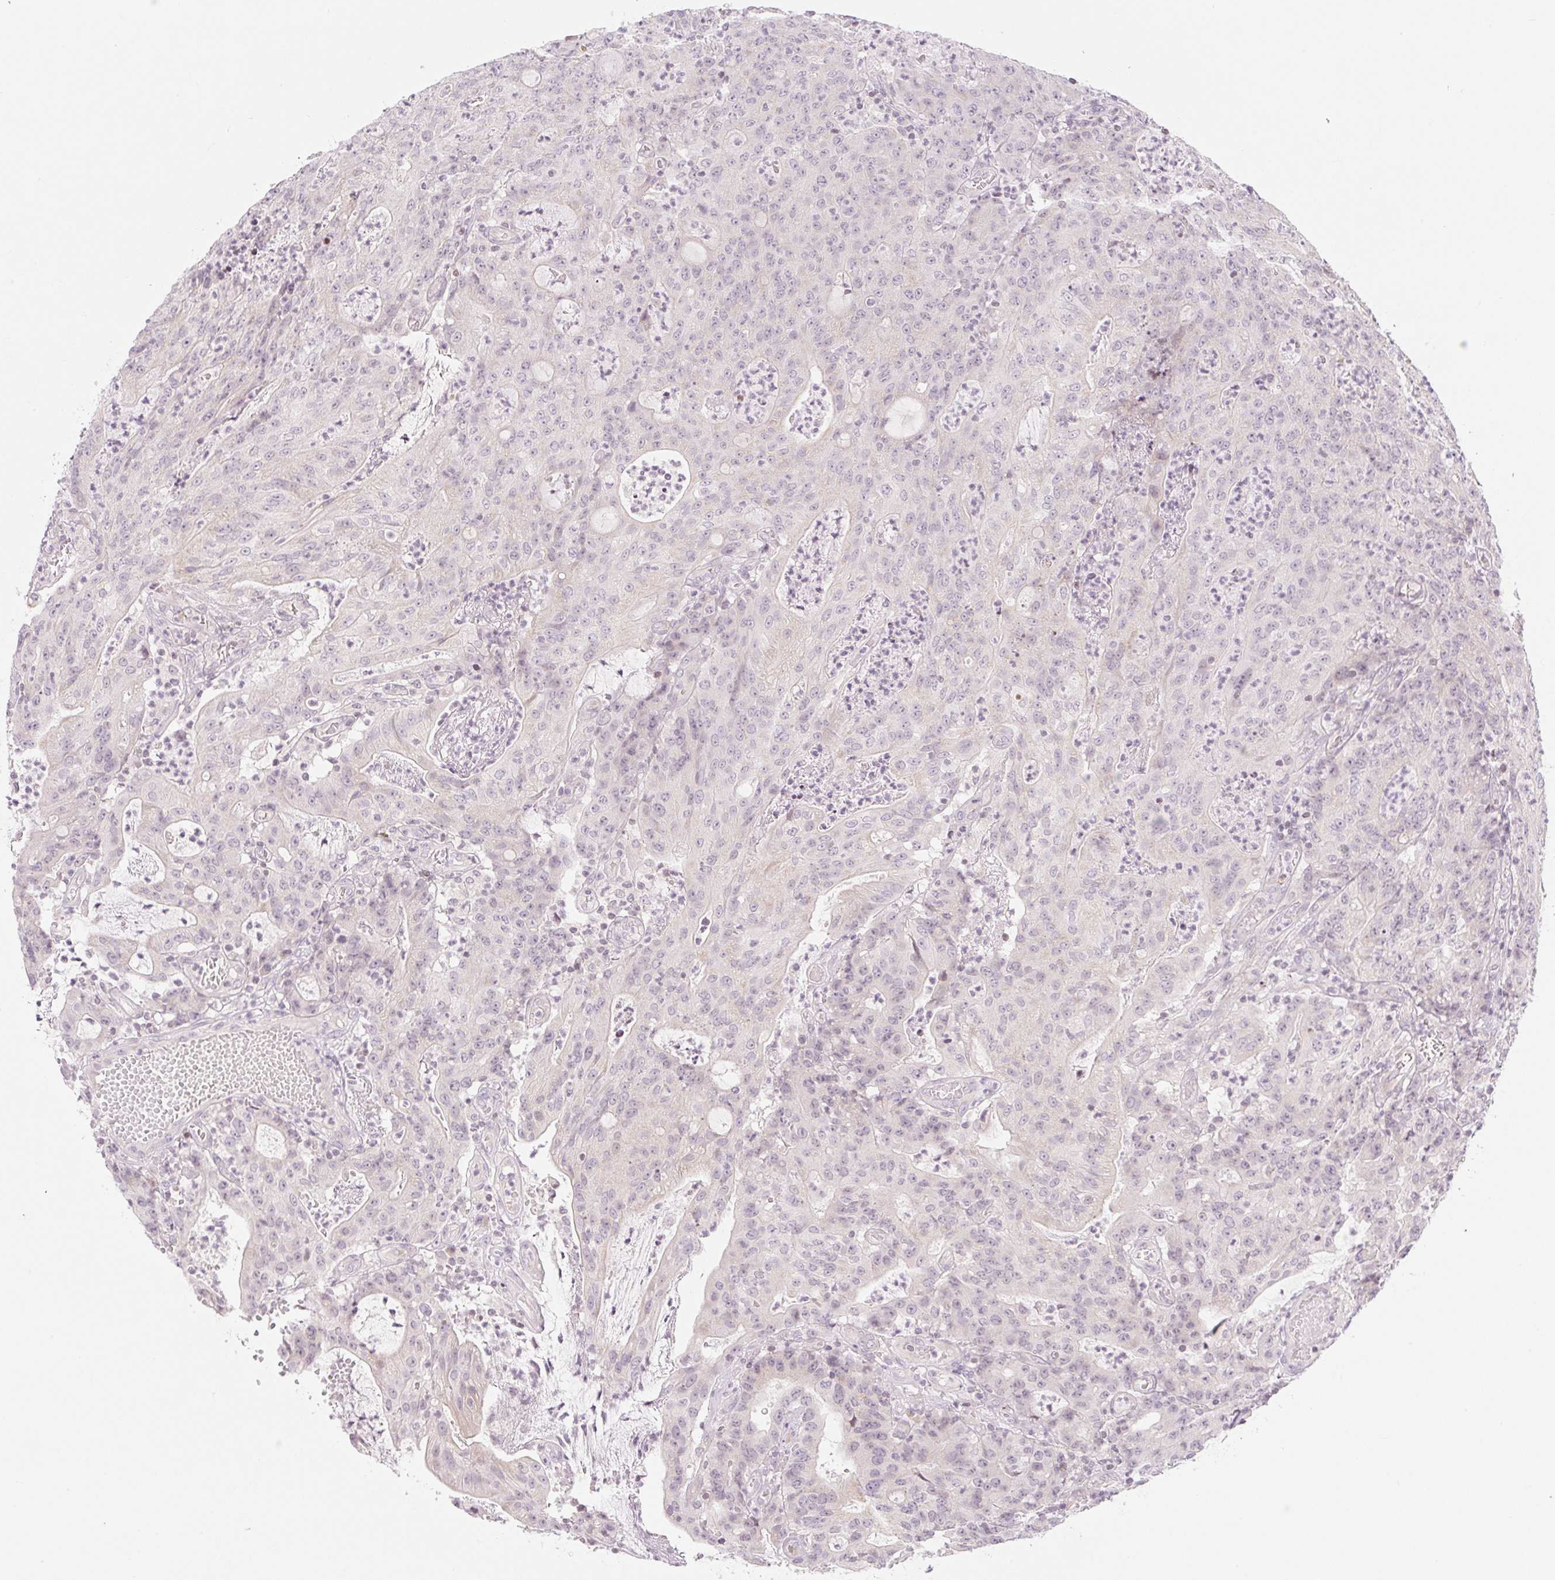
{"staining": {"intensity": "negative", "quantity": "none", "location": "none"}, "tissue": "colorectal cancer", "cell_type": "Tumor cells", "image_type": "cancer", "snomed": [{"axis": "morphology", "description": "Adenocarcinoma, NOS"}, {"axis": "topography", "description": "Colon"}], "caption": "Protein analysis of colorectal adenocarcinoma exhibits no significant staining in tumor cells.", "gene": "CASKIN1", "patient": {"sex": "male", "age": 83}}